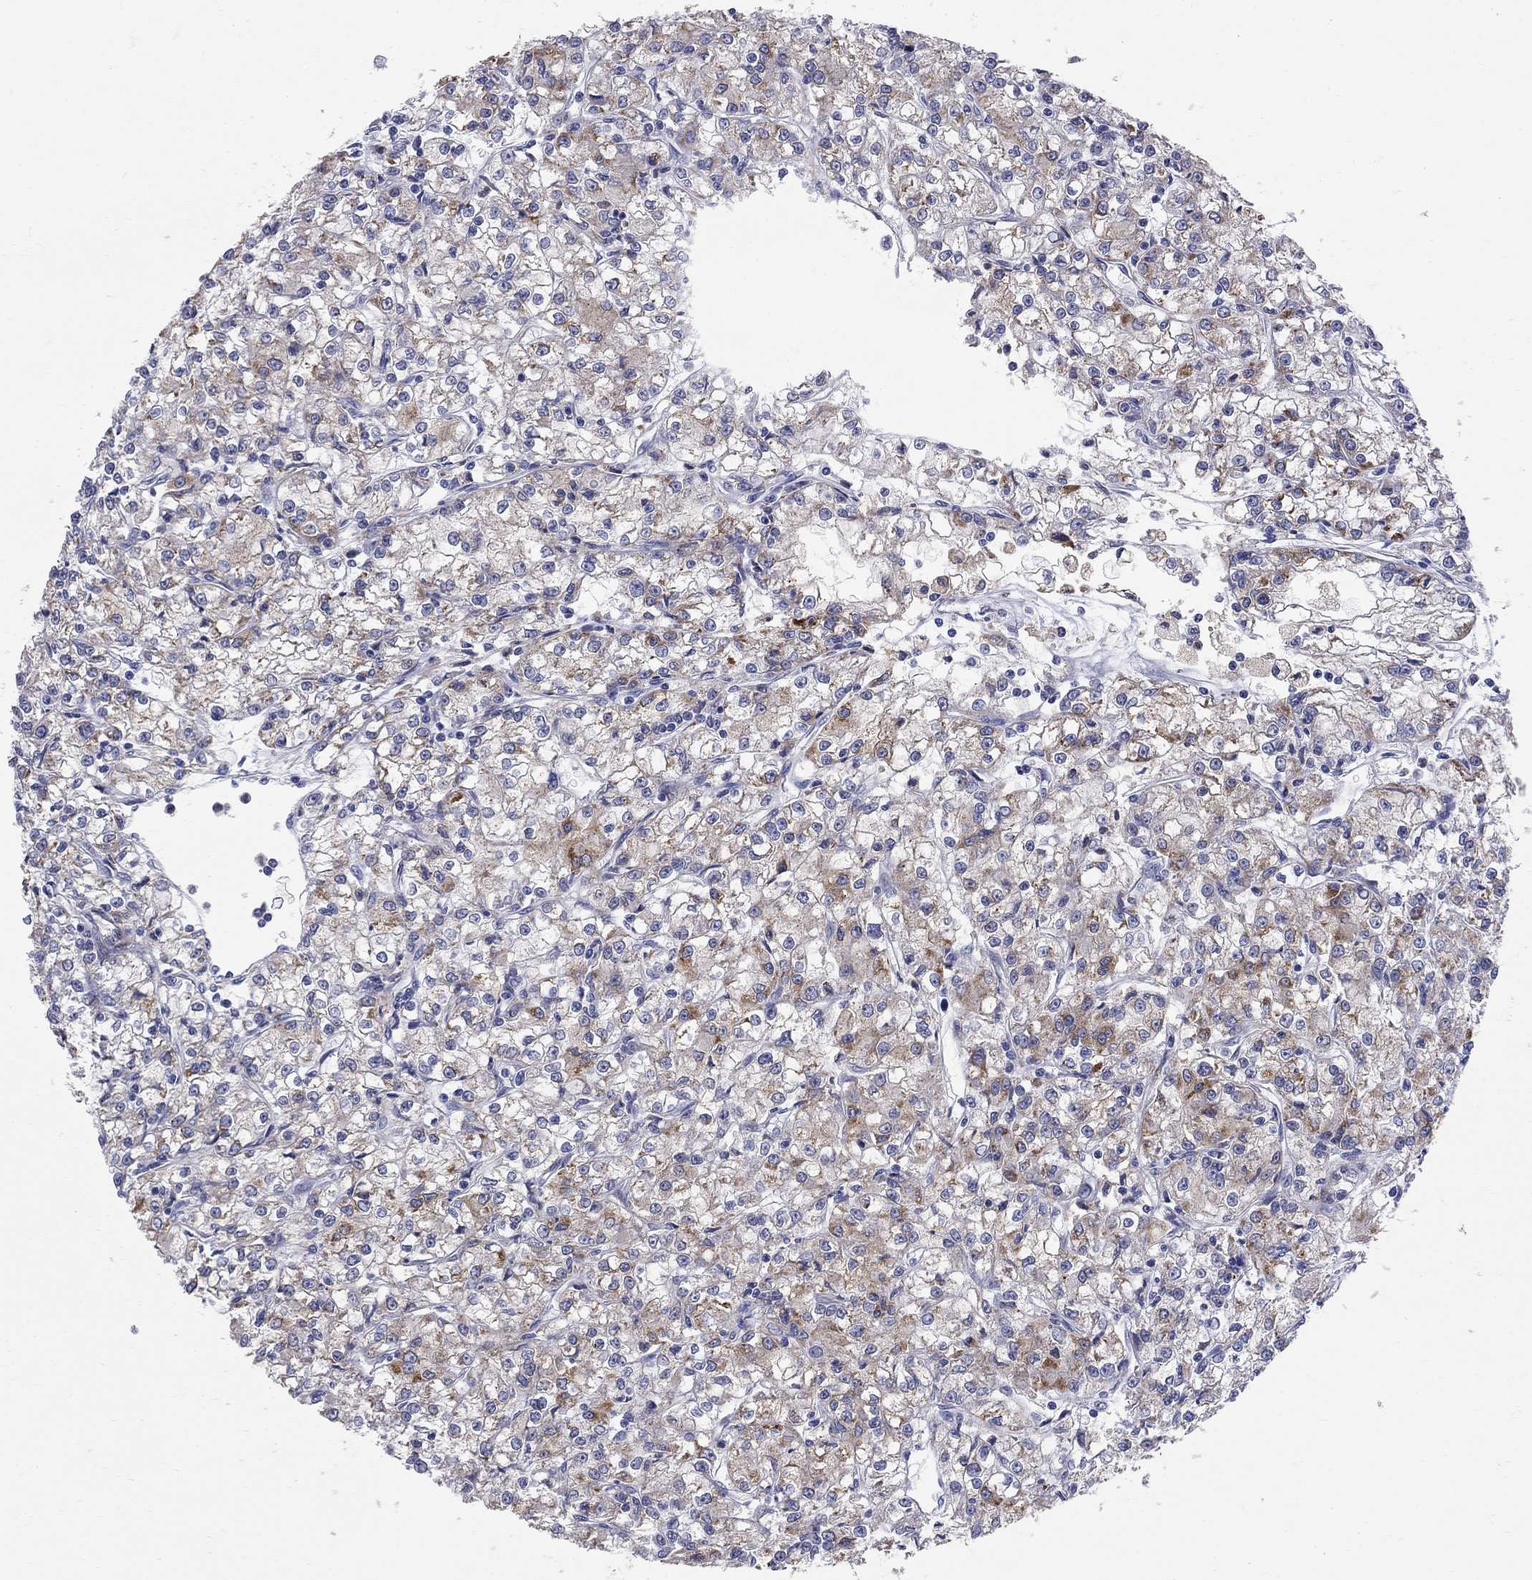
{"staining": {"intensity": "moderate", "quantity": "<25%", "location": "cytoplasmic/membranous"}, "tissue": "renal cancer", "cell_type": "Tumor cells", "image_type": "cancer", "snomed": [{"axis": "morphology", "description": "Adenocarcinoma, NOS"}, {"axis": "topography", "description": "Kidney"}], "caption": "Approximately <25% of tumor cells in human renal cancer (adenocarcinoma) demonstrate moderate cytoplasmic/membranous protein positivity as visualized by brown immunohistochemical staining.", "gene": "ACSL1", "patient": {"sex": "female", "age": 59}}